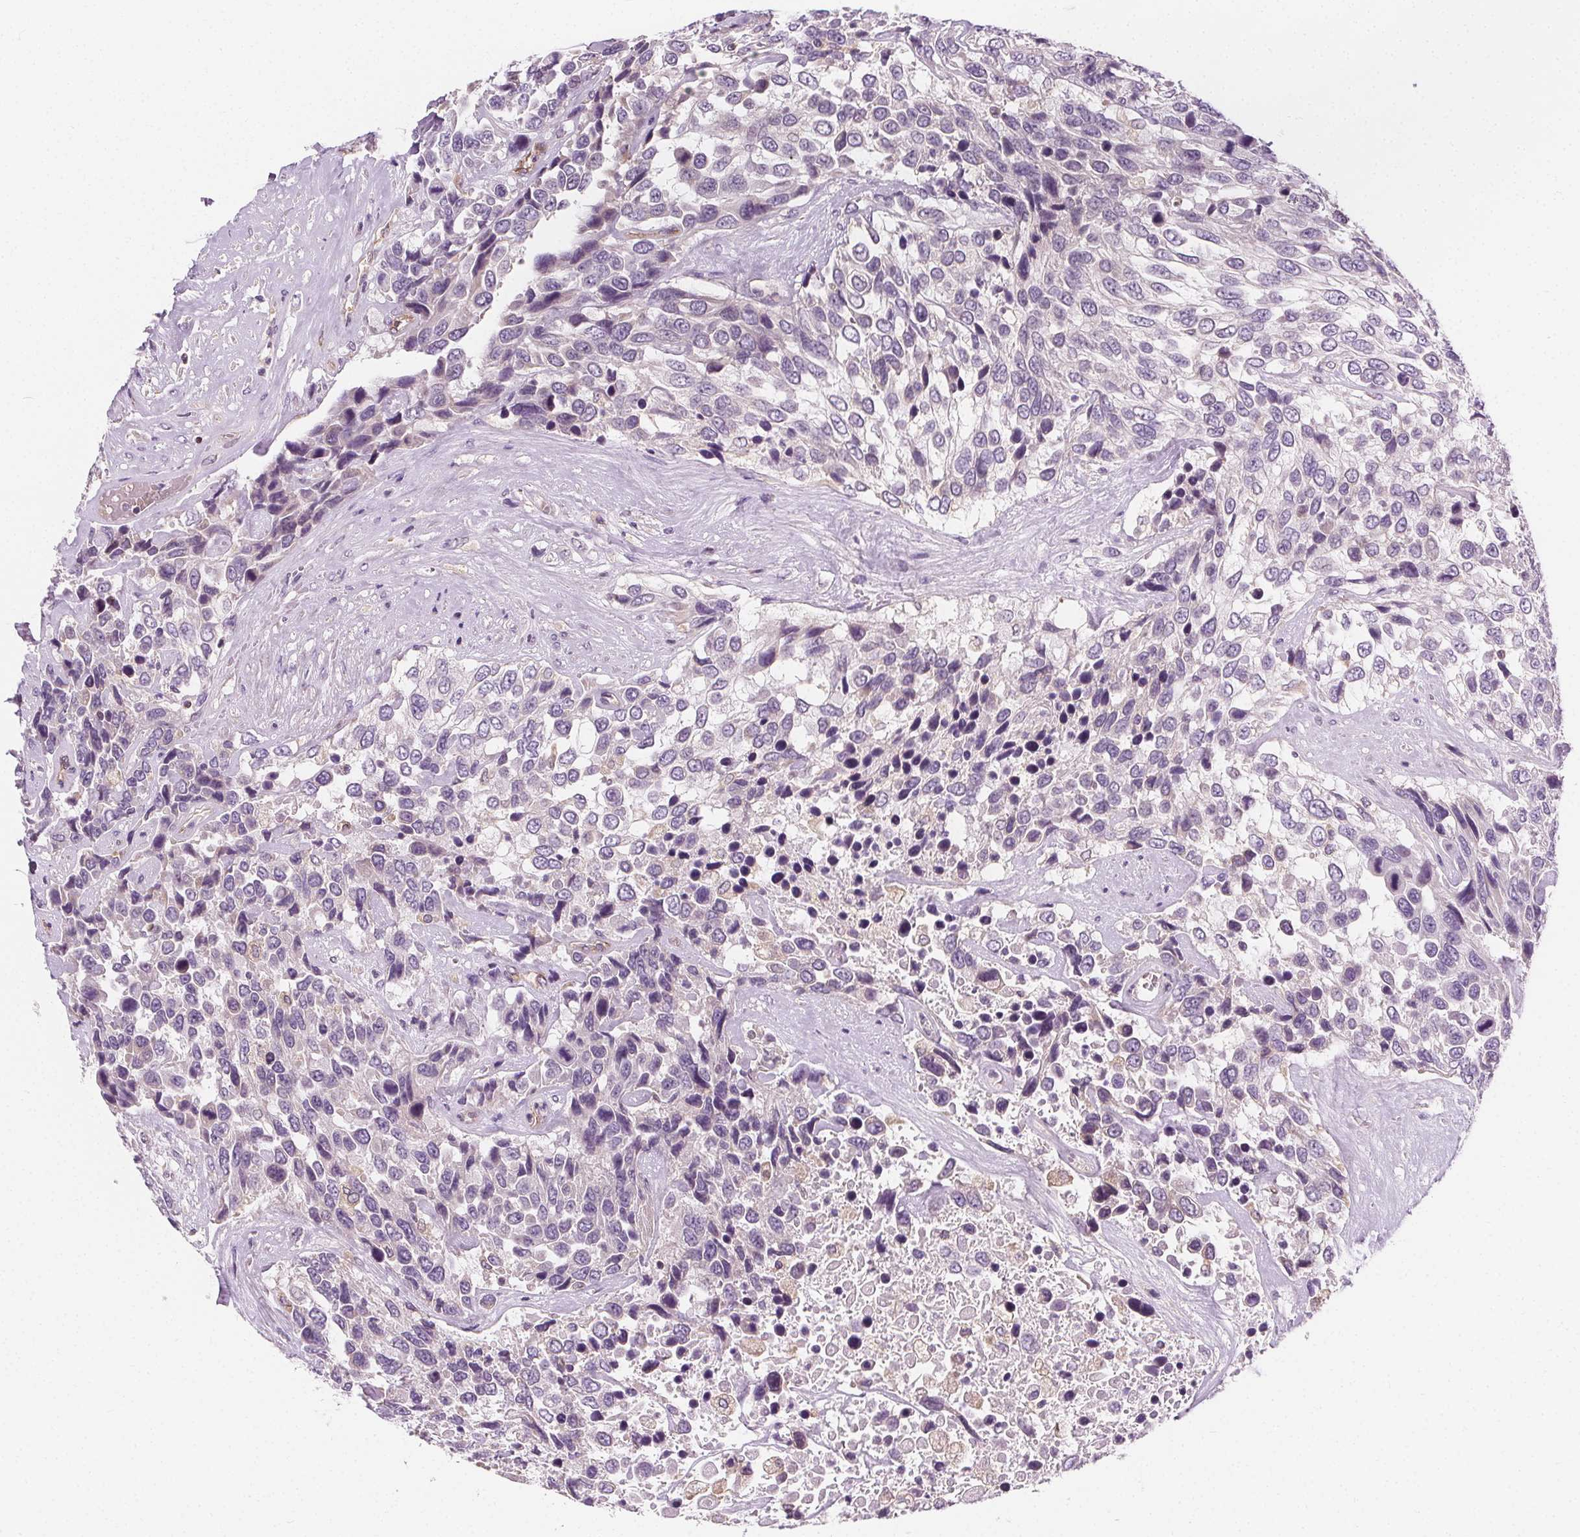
{"staining": {"intensity": "negative", "quantity": "none", "location": "none"}, "tissue": "urothelial cancer", "cell_type": "Tumor cells", "image_type": "cancer", "snomed": [{"axis": "morphology", "description": "Urothelial carcinoma, High grade"}, {"axis": "topography", "description": "Urinary bladder"}], "caption": "This is an IHC micrograph of urothelial carcinoma (high-grade). There is no expression in tumor cells.", "gene": "RAB20", "patient": {"sex": "female", "age": 70}}